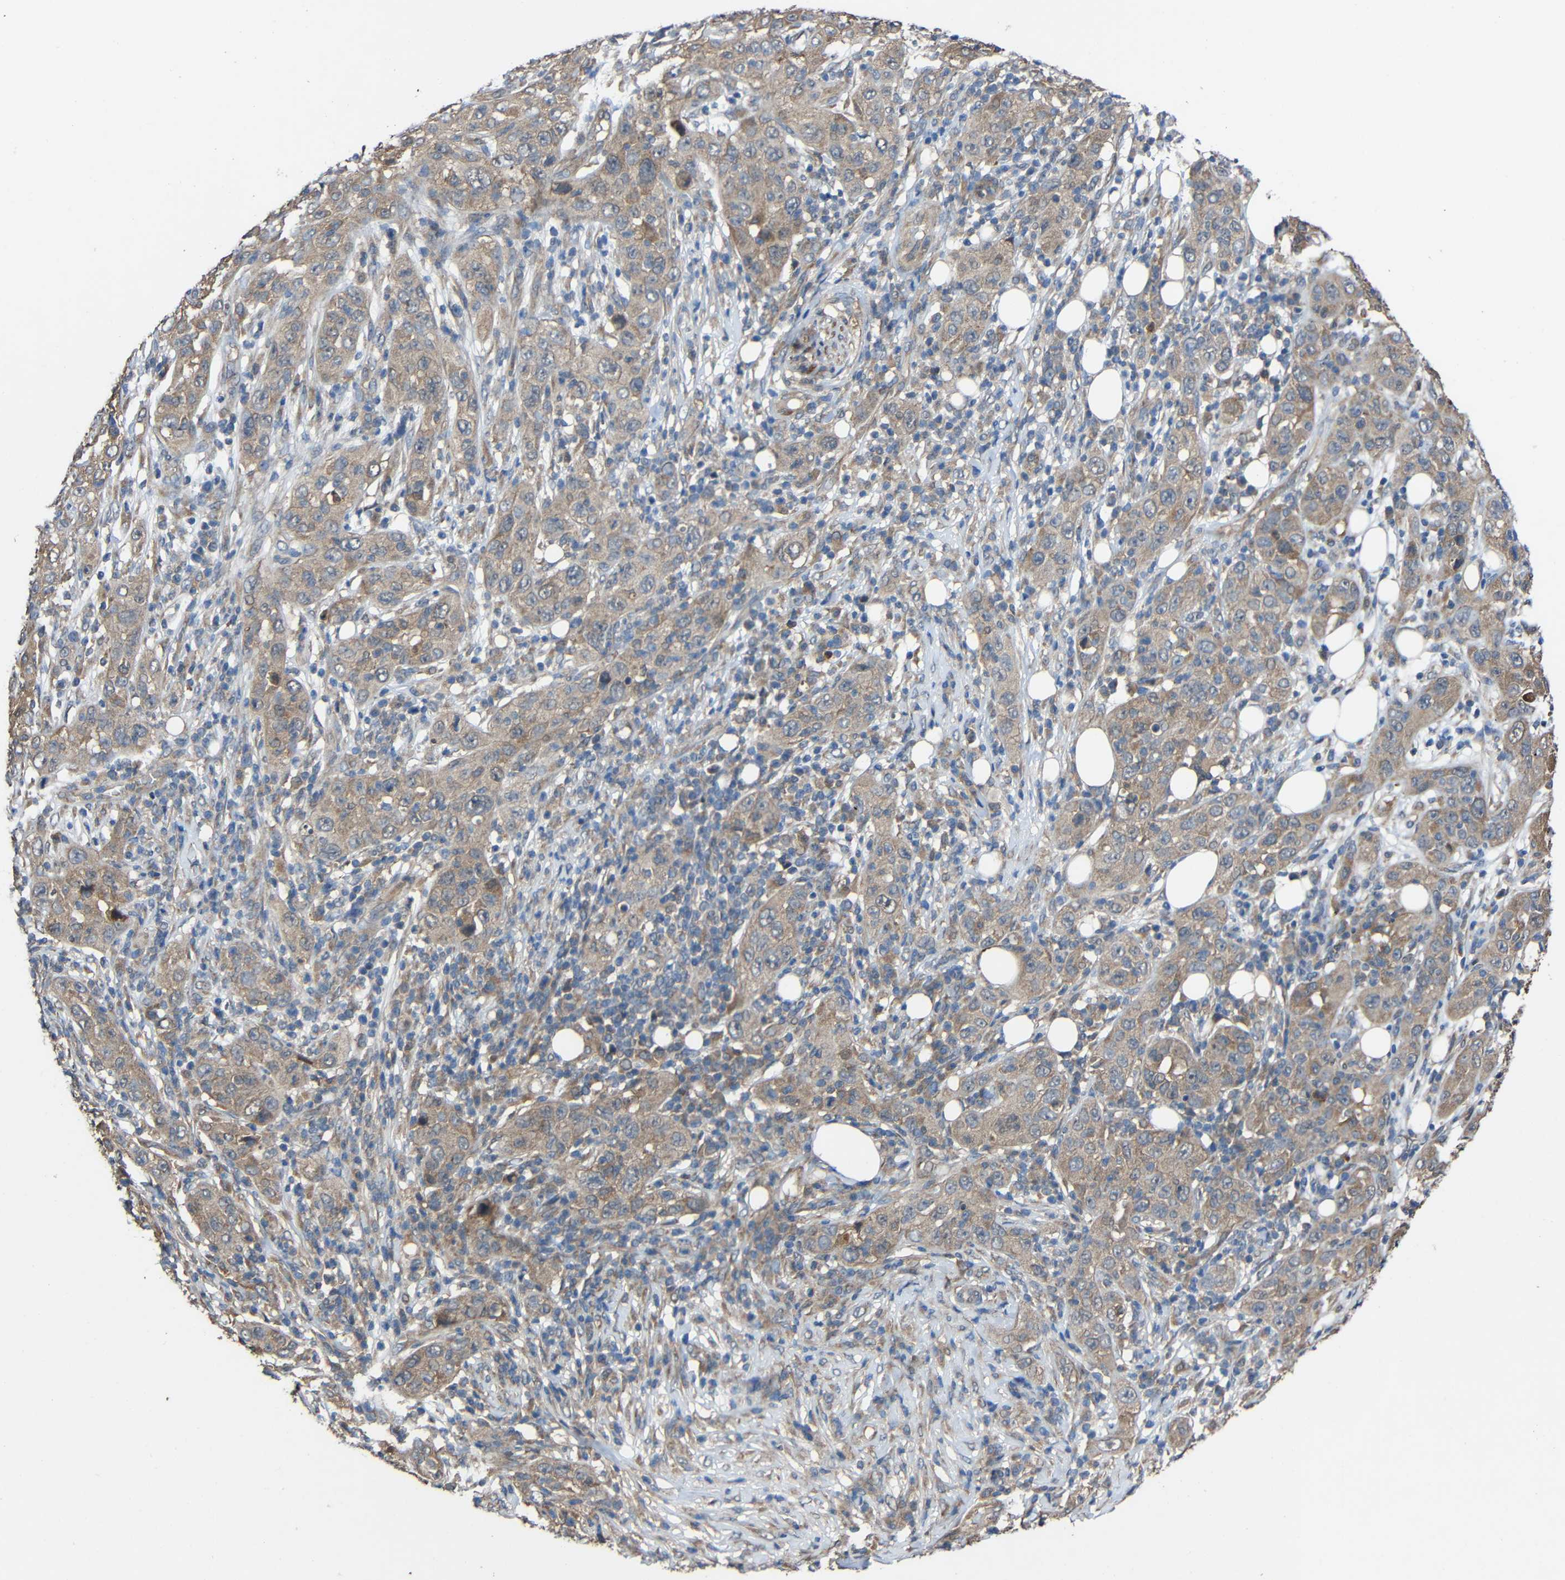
{"staining": {"intensity": "moderate", "quantity": ">75%", "location": "cytoplasmic/membranous"}, "tissue": "skin cancer", "cell_type": "Tumor cells", "image_type": "cancer", "snomed": [{"axis": "morphology", "description": "Squamous cell carcinoma, NOS"}, {"axis": "topography", "description": "Skin"}], "caption": "An image of skin cancer (squamous cell carcinoma) stained for a protein shows moderate cytoplasmic/membranous brown staining in tumor cells. (DAB (3,3'-diaminobenzidine) IHC with brightfield microscopy, high magnification).", "gene": "CHST9", "patient": {"sex": "female", "age": 88}}